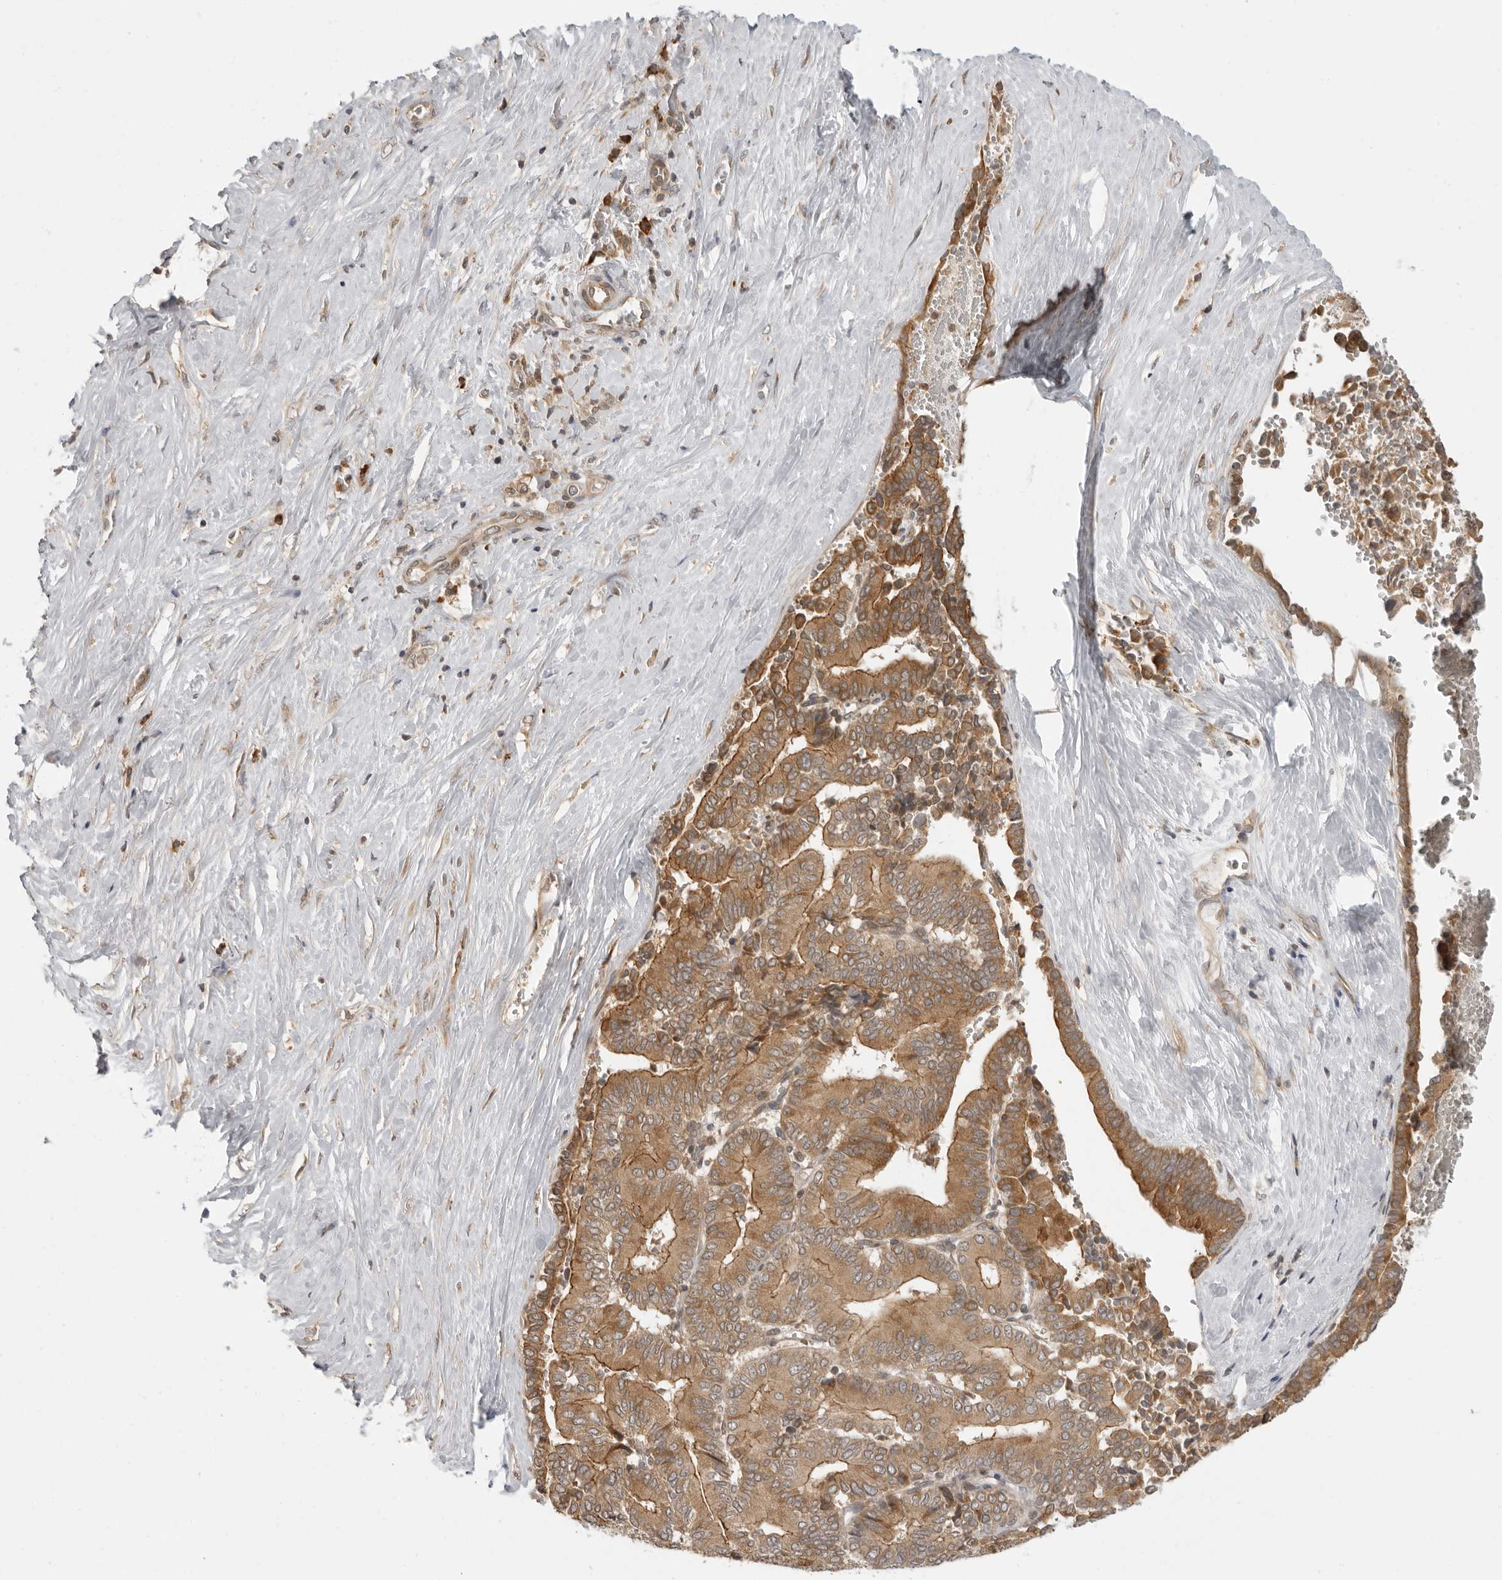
{"staining": {"intensity": "moderate", "quantity": ">75%", "location": "cytoplasmic/membranous"}, "tissue": "liver cancer", "cell_type": "Tumor cells", "image_type": "cancer", "snomed": [{"axis": "morphology", "description": "Cholangiocarcinoma"}, {"axis": "topography", "description": "Liver"}], "caption": "The image shows immunohistochemical staining of cholangiocarcinoma (liver). There is moderate cytoplasmic/membranous staining is seen in about >75% of tumor cells.", "gene": "PRRC2A", "patient": {"sex": "female", "age": 75}}